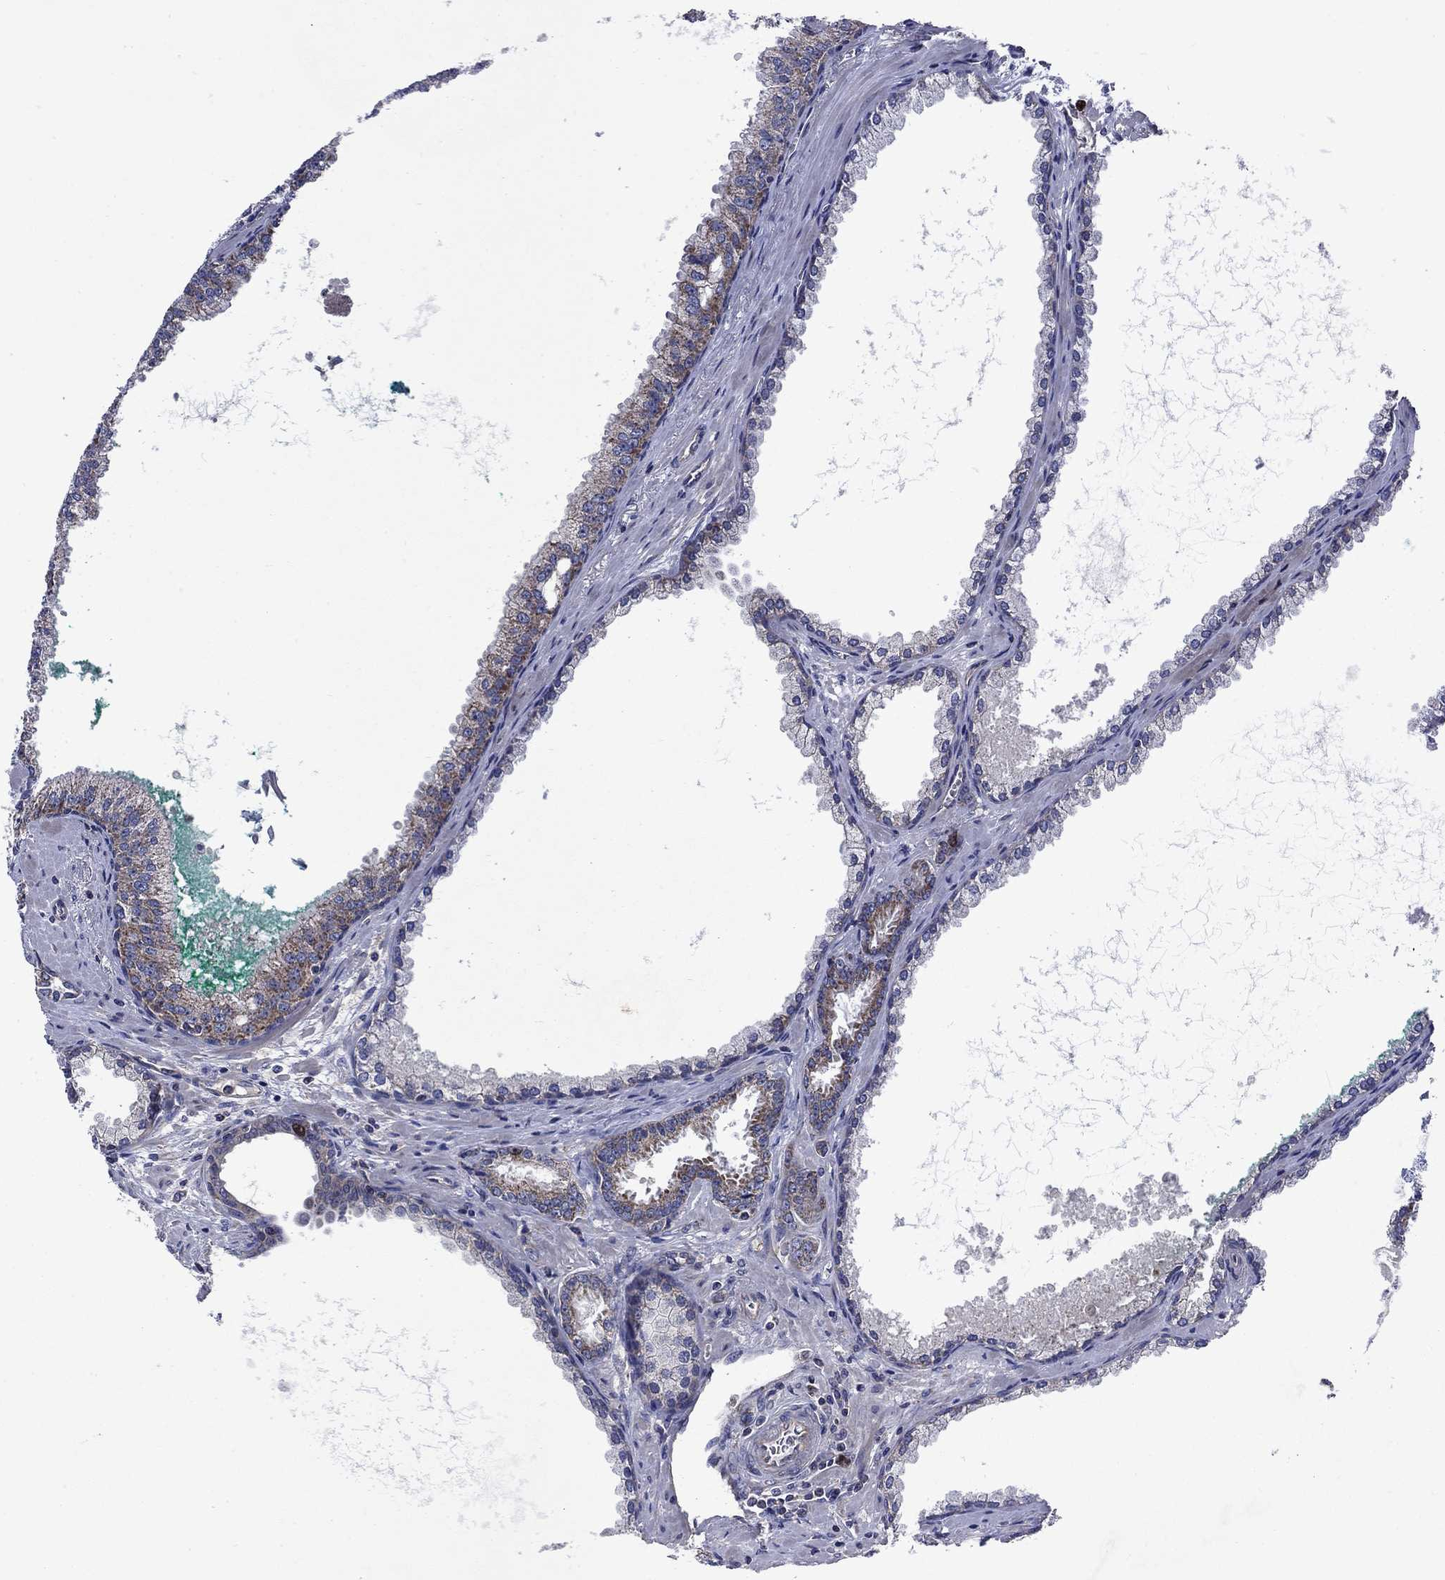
{"staining": {"intensity": "strong", "quantity": "<25%", "location": "cytoplasmic/membranous"}, "tissue": "prostate cancer", "cell_type": "Tumor cells", "image_type": "cancer", "snomed": [{"axis": "morphology", "description": "Adenocarcinoma, NOS"}, {"axis": "topography", "description": "Prostate"}], "caption": "Immunohistochemical staining of adenocarcinoma (prostate) exhibits strong cytoplasmic/membranous protein positivity in approximately <25% of tumor cells.", "gene": "KIF22", "patient": {"sex": "male", "age": 67}}